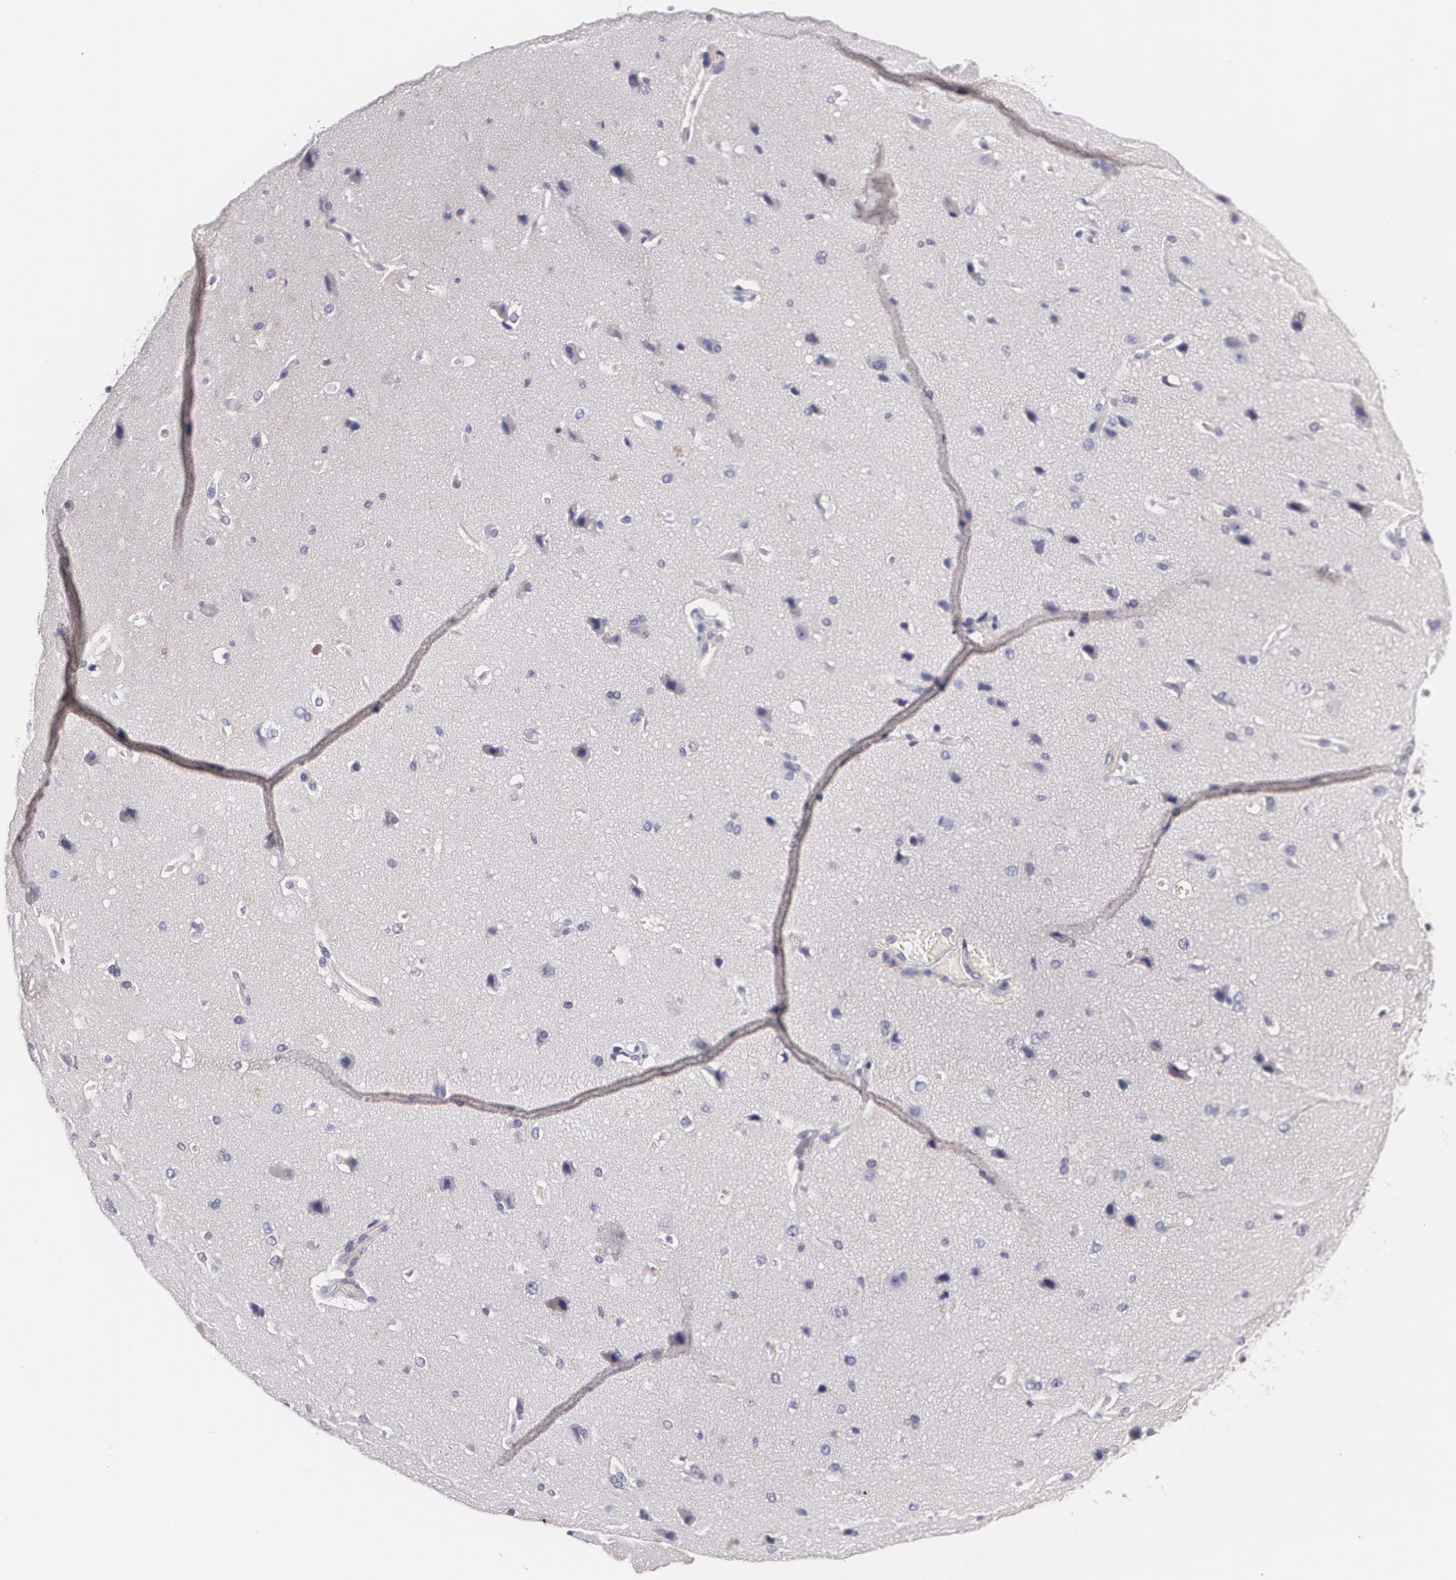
{"staining": {"intensity": "negative", "quantity": "none", "location": "none"}, "tissue": "cerebral cortex", "cell_type": "Endothelial cells", "image_type": "normal", "snomed": [{"axis": "morphology", "description": "Normal tissue, NOS"}, {"axis": "topography", "description": "Cerebral cortex"}], "caption": "A high-resolution image shows immunohistochemistry (IHC) staining of unremarkable cerebral cortex, which demonstrates no significant expression in endothelial cells.", "gene": "NGFR", "patient": {"sex": "female", "age": 45}}